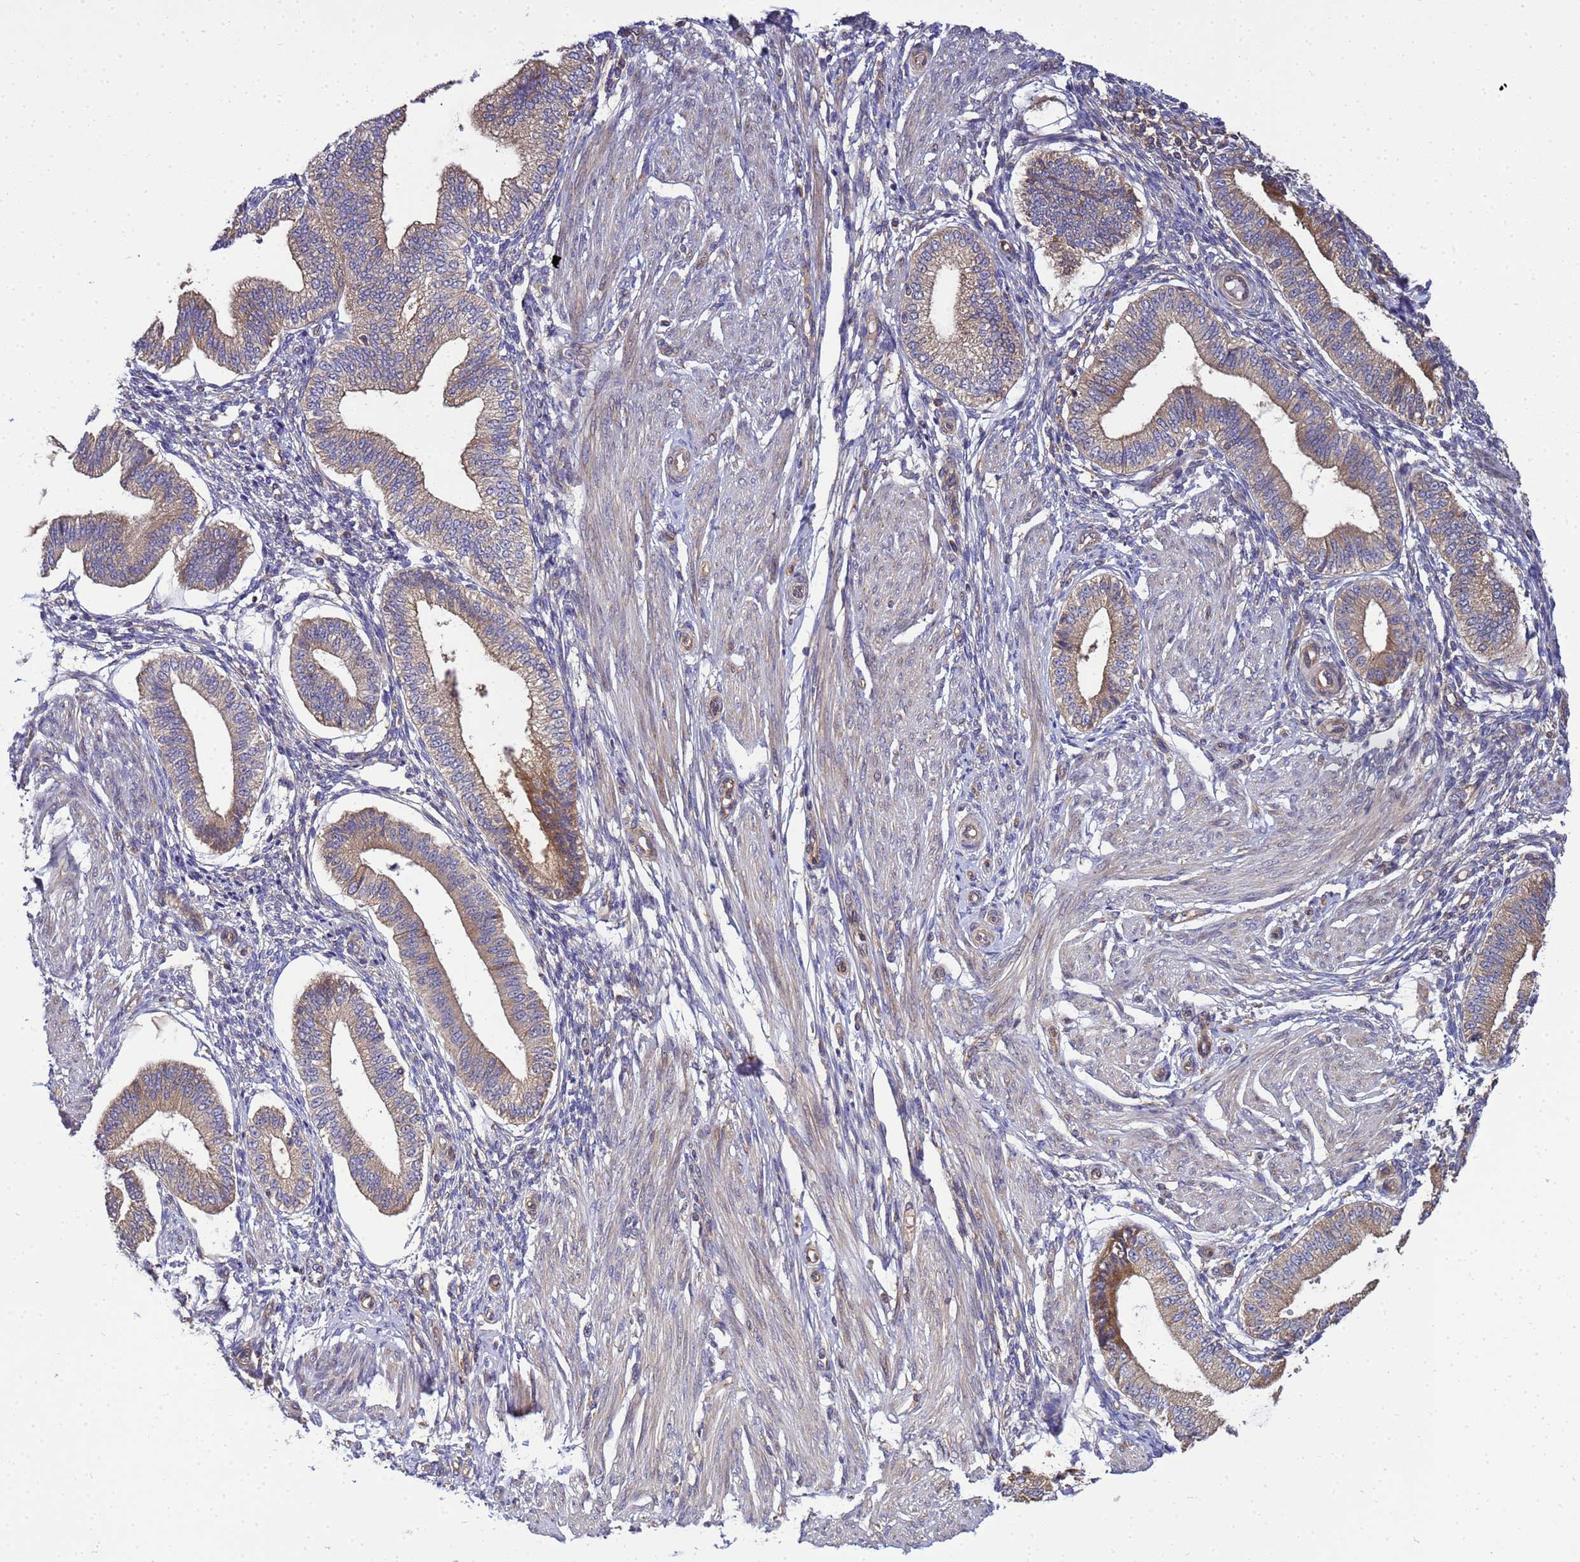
{"staining": {"intensity": "weak", "quantity": "<25%", "location": "cytoplasmic/membranous"}, "tissue": "endometrium", "cell_type": "Cells in endometrial stroma", "image_type": "normal", "snomed": [{"axis": "morphology", "description": "Normal tissue, NOS"}, {"axis": "topography", "description": "Endometrium"}], "caption": "IHC histopathology image of unremarkable endometrium: human endometrium stained with DAB (3,3'-diaminobenzidine) displays no significant protein staining in cells in endometrial stroma.", "gene": "BECN1", "patient": {"sex": "female", "age": 39}}